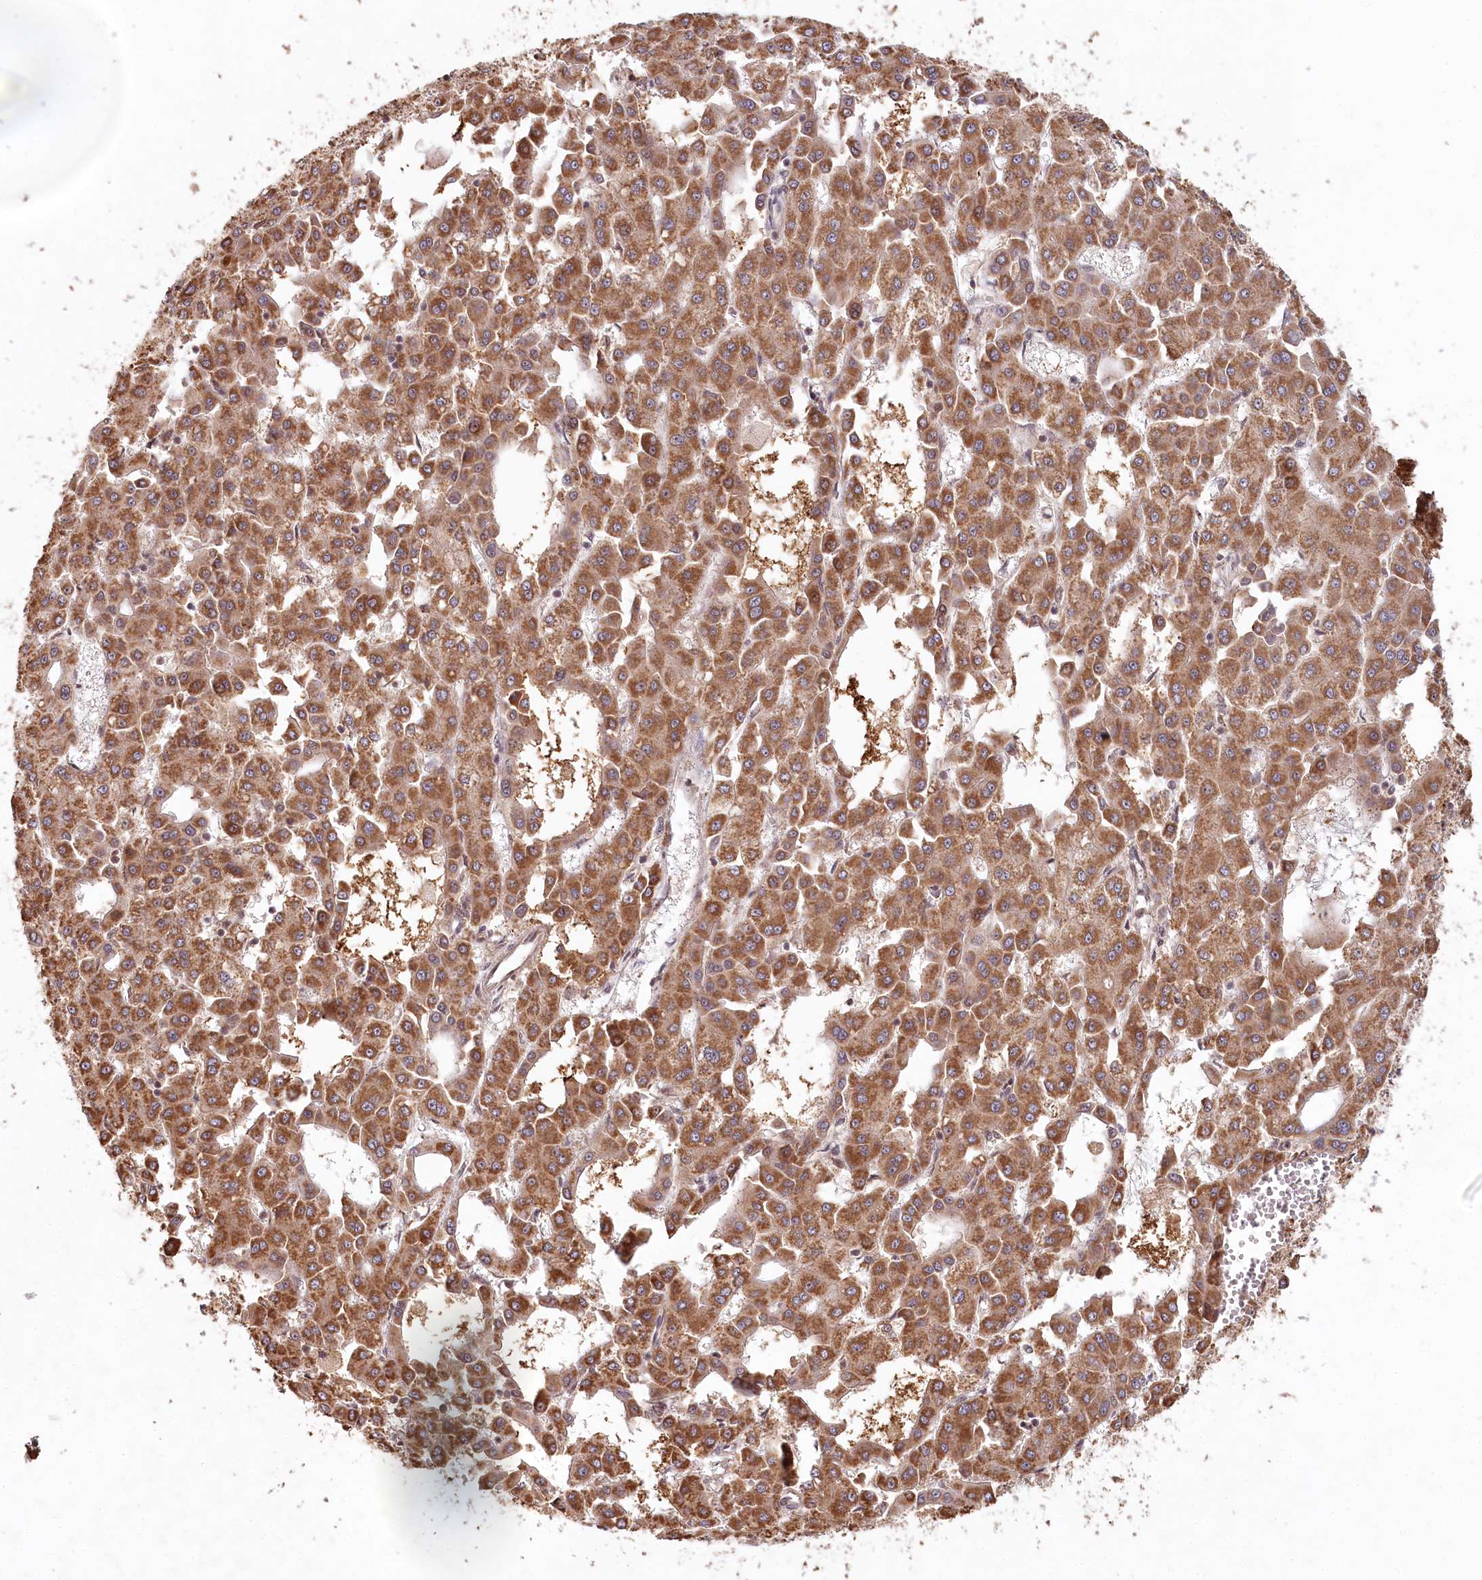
{"staining": {"intensity": "moderate", "quantity": ">75%", "location": "cytoplasmic/membranous"}, "tissue": "liver cancer", "cell_type": "Tumor cells", "image_type": "cancer", "snomed": [{"axis": "morphology", "description": "Carcinoma, Hepatocellular, NOS"}, {"axis": "topography", "description": "Liver"}], "caption": "This photomicrograph demonstrates liver hepatocellular carcinoma stained with immunohistochemistry to label a protein in brown. The cytoplasmic/membranous of tumor cells show moderate positivity for the protein. Nuclei are counter-stained blue.", "gene": "WAPL", "patient": {"sex": "male", "age": 47}}